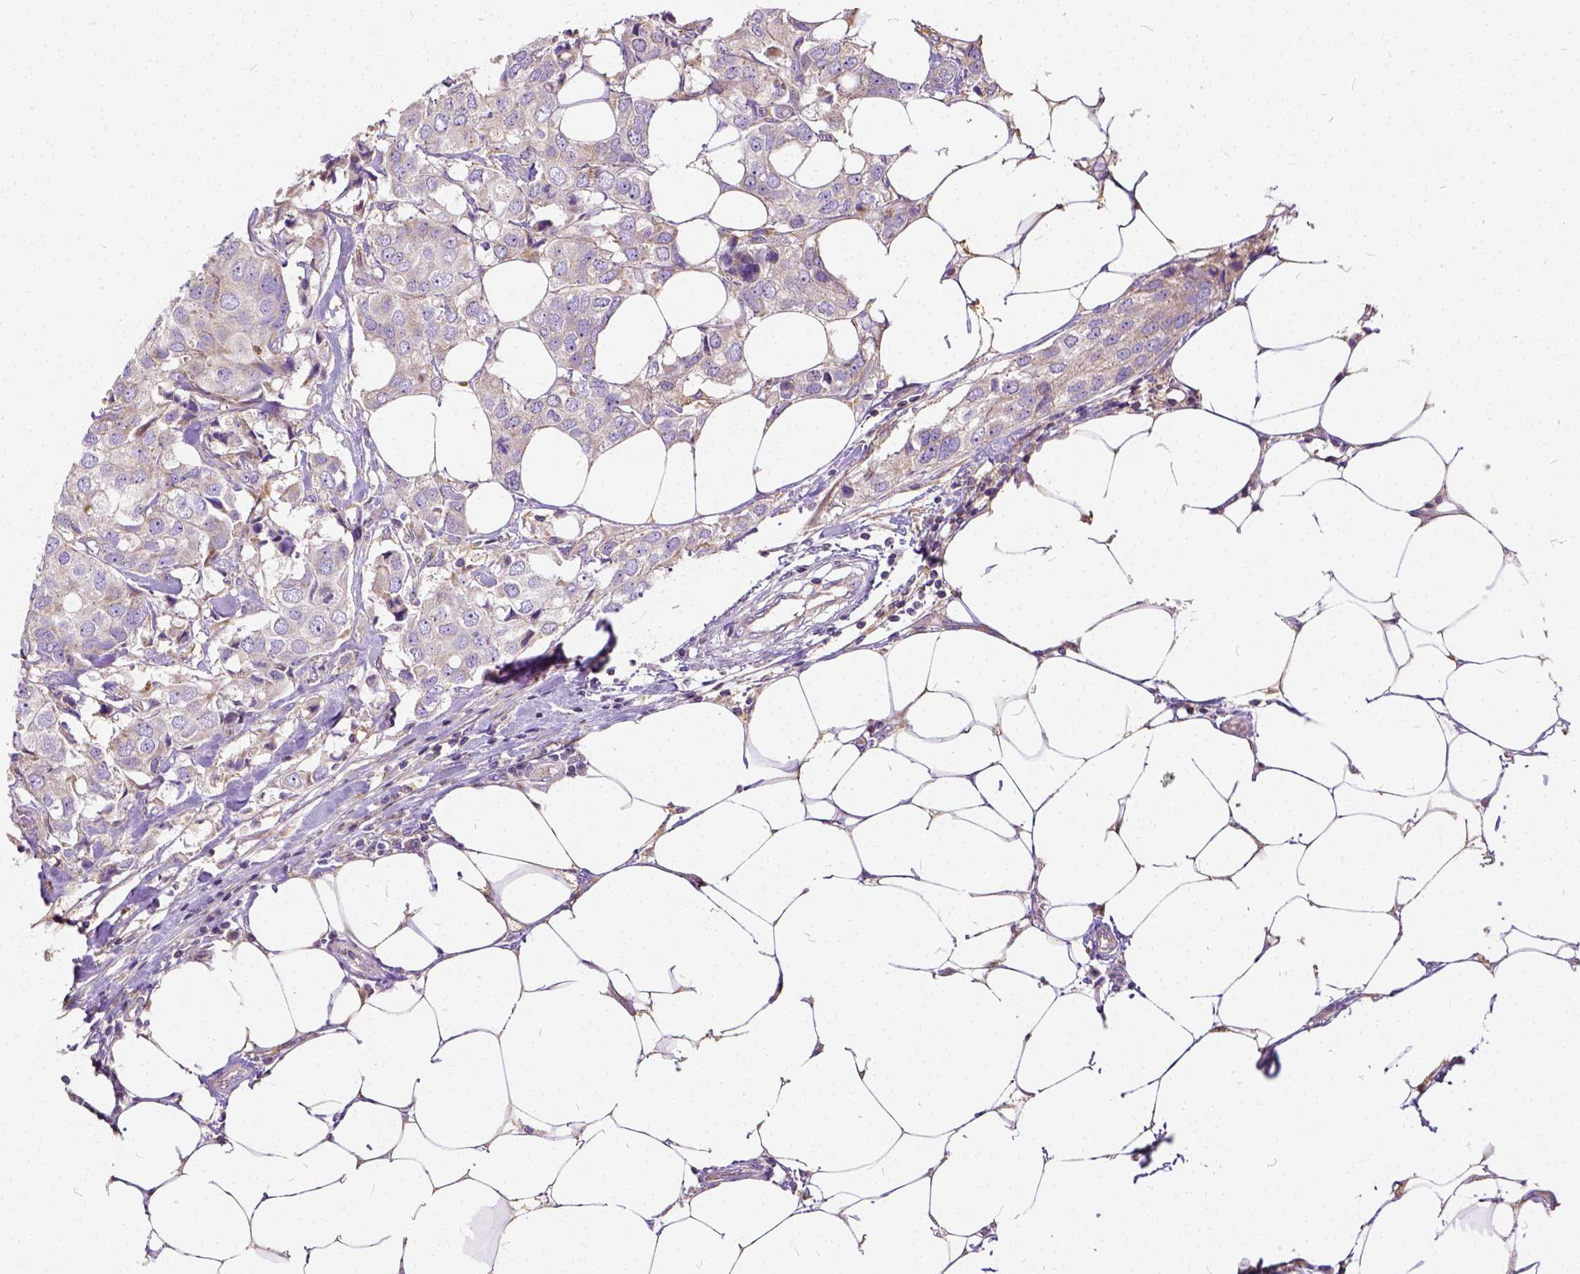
{"staining": {"intensity": "negative", "quantity": "none", "location": "none"}, "tissue": "breast cancer", "cell_type": "Tumor cells", "image_type": "cancer", "snomed": [{"axis": "morphology", "description": "Duct carcinoma"}, {"axis": "topography", "description": "Breast"}], "caption": "This is an immunohistochemistry photomicrograph of human invasive ductal carcinoma (breast). There is no staining in tumor cells.", "gene": "CADM4", "patient": {"sex": "female", "age": 80}}